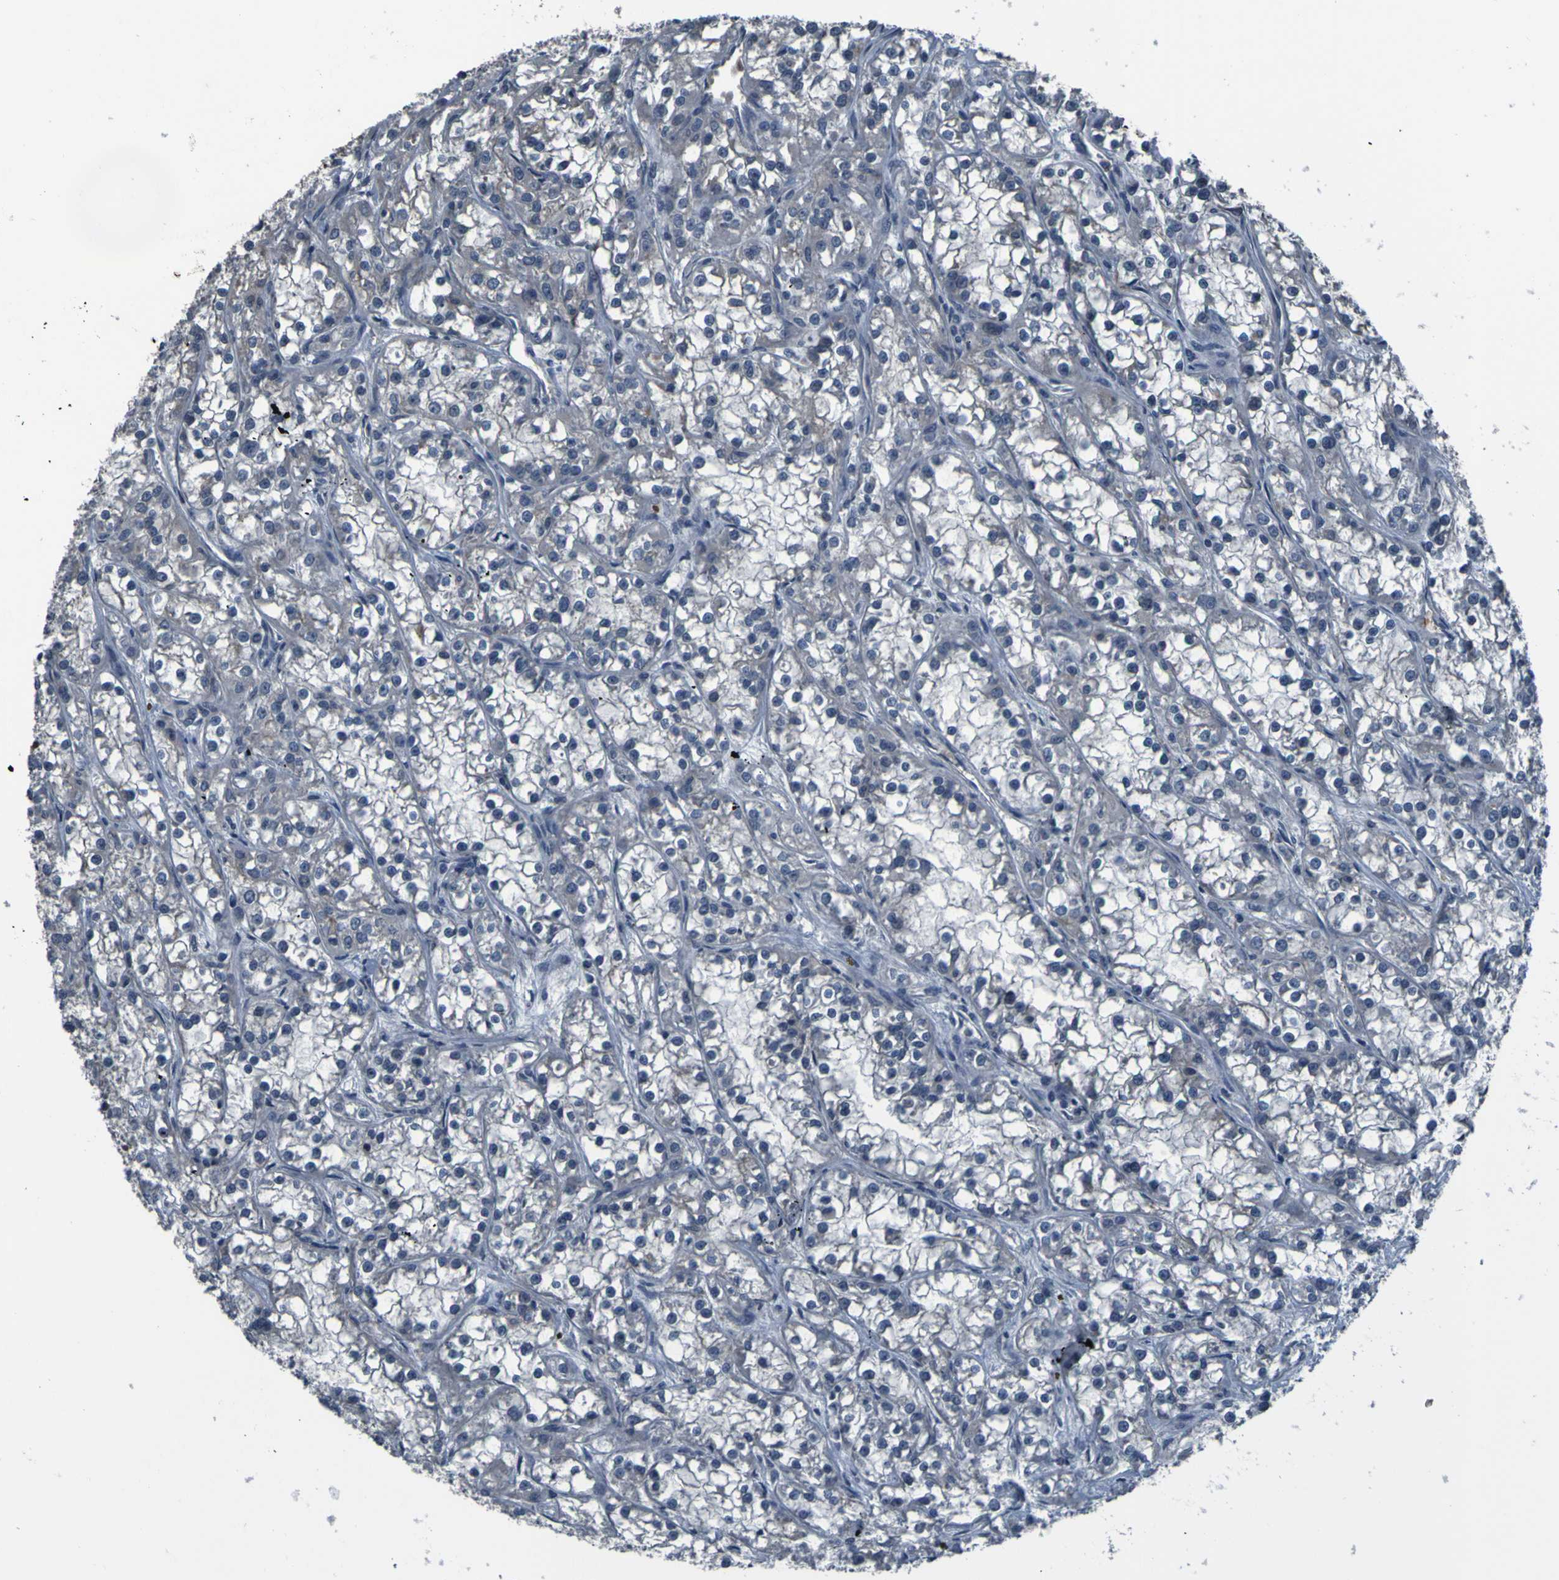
{"staining": {"intensity": "negative", "quantity": "none", "location": "none"}, "tissue": "renal cancer", "cell_type": "Tumor cells", "image_type": "cancer", "snomed": [{"axis": "morphology", "description": "Adenocarcinoma, NOS"}, {"axis": "topography", "description": "Kidney"}], "caption": "Immunohistochemical staining of human renal adenocarcinoma exhibits no significant expression in tumor cells.", "gene": "GRAMD1A", "patient": {"sex": "female", "age": 52}}